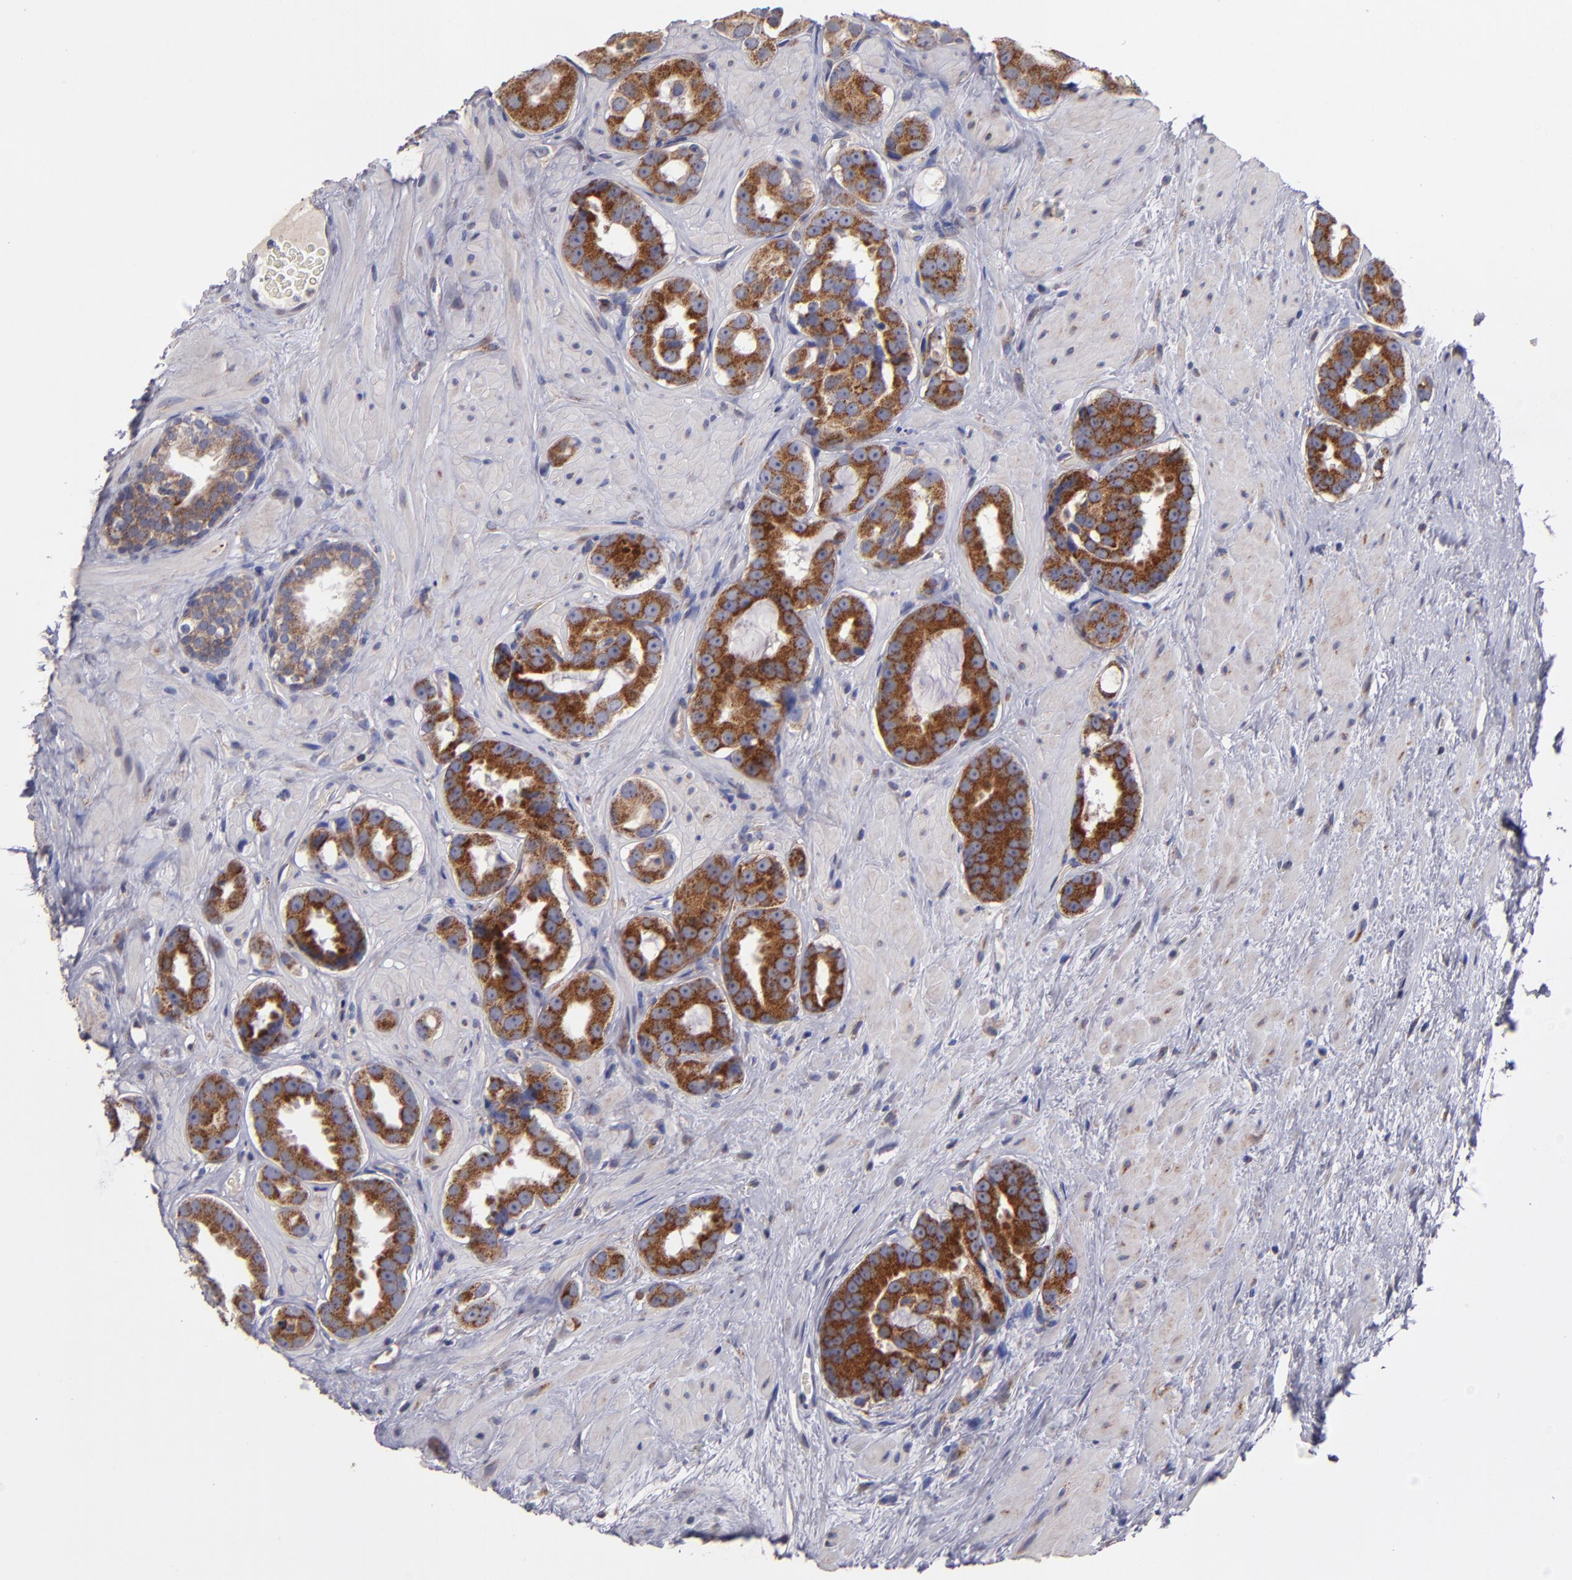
{"staining": {"intensity": "strong", "quantity": ">75%", "location": "cytoplasmic/membranous"}, "tissue": "prostate cancer", "cell_type": "Tumor cells", "image_type": "cancer", "snomed": [{"axis": "morphology", "description": "Adenocarcinoma, Low grade"}, {"axis": "topography", "description": "Prostate"}], "caption": "Prostate cancer was stained to show a protein in brown. There is high levels of strong cytoplasmic/membranous expression in approximately >75% of tumor cells.", "gene": "CLTA", "patient": {"sex": "male", "age": 59}}